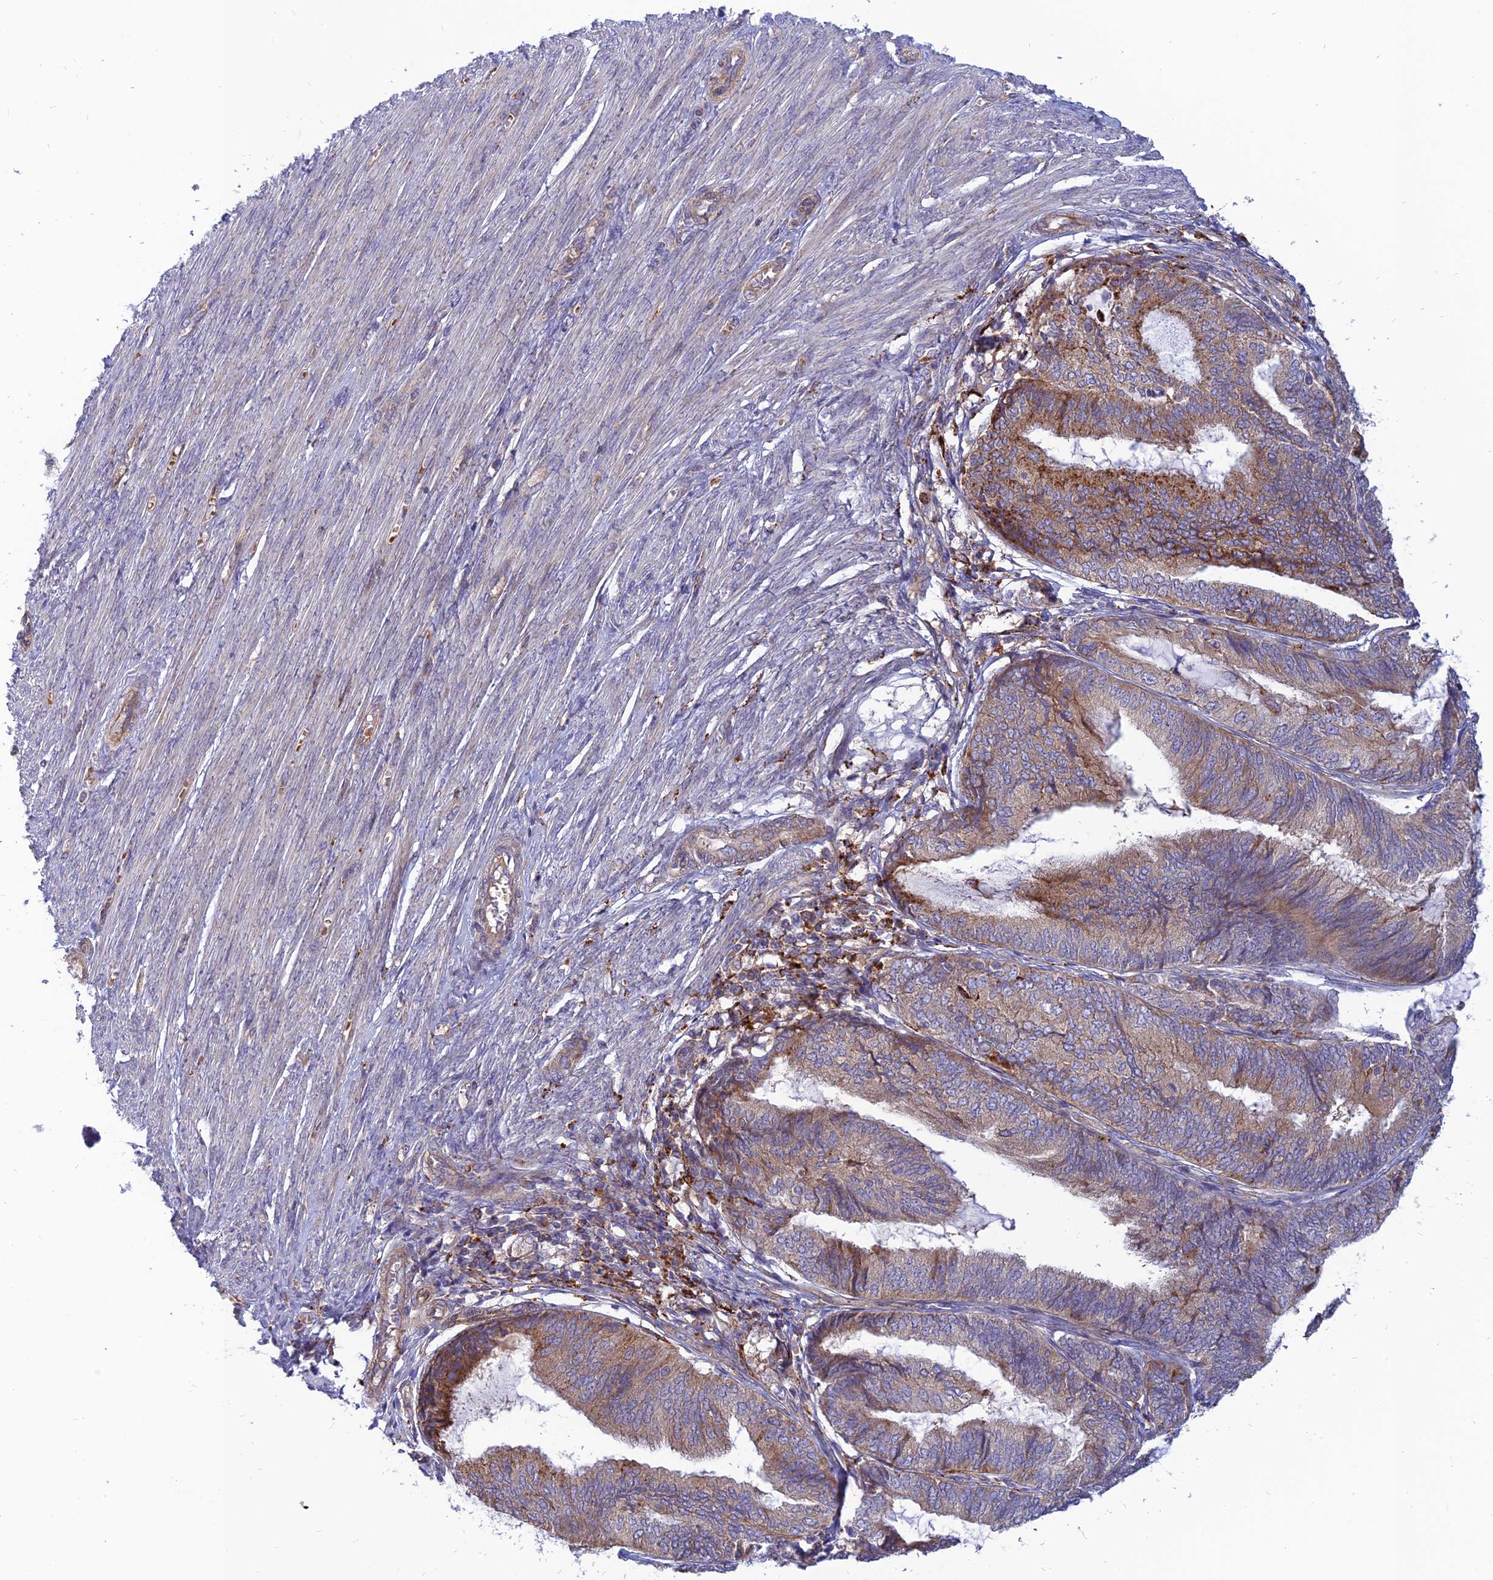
{"staining": {"intensity": "moderate", "quantity": "25%-75%", "location": "cytoplasmic/membranous"}, "tissue": "endometrial cancer", "cell_type": "Tumor cells", "image_type": "cancer", "snomed": [{"axis": "morphology", "description": "Adenocarcinoma, NOS"}, {"axis": "topography", "description": "Endometrium"}], "caption": "Adenocarcinoma (endometrial) stained for a protein (brown) demonstrates moderate cytoplasmic/membranous positive staining in approximately 25%-75% of tumor cells.", "gene": "PHKA2", "patient": {"sex": "female", "age": 81}}